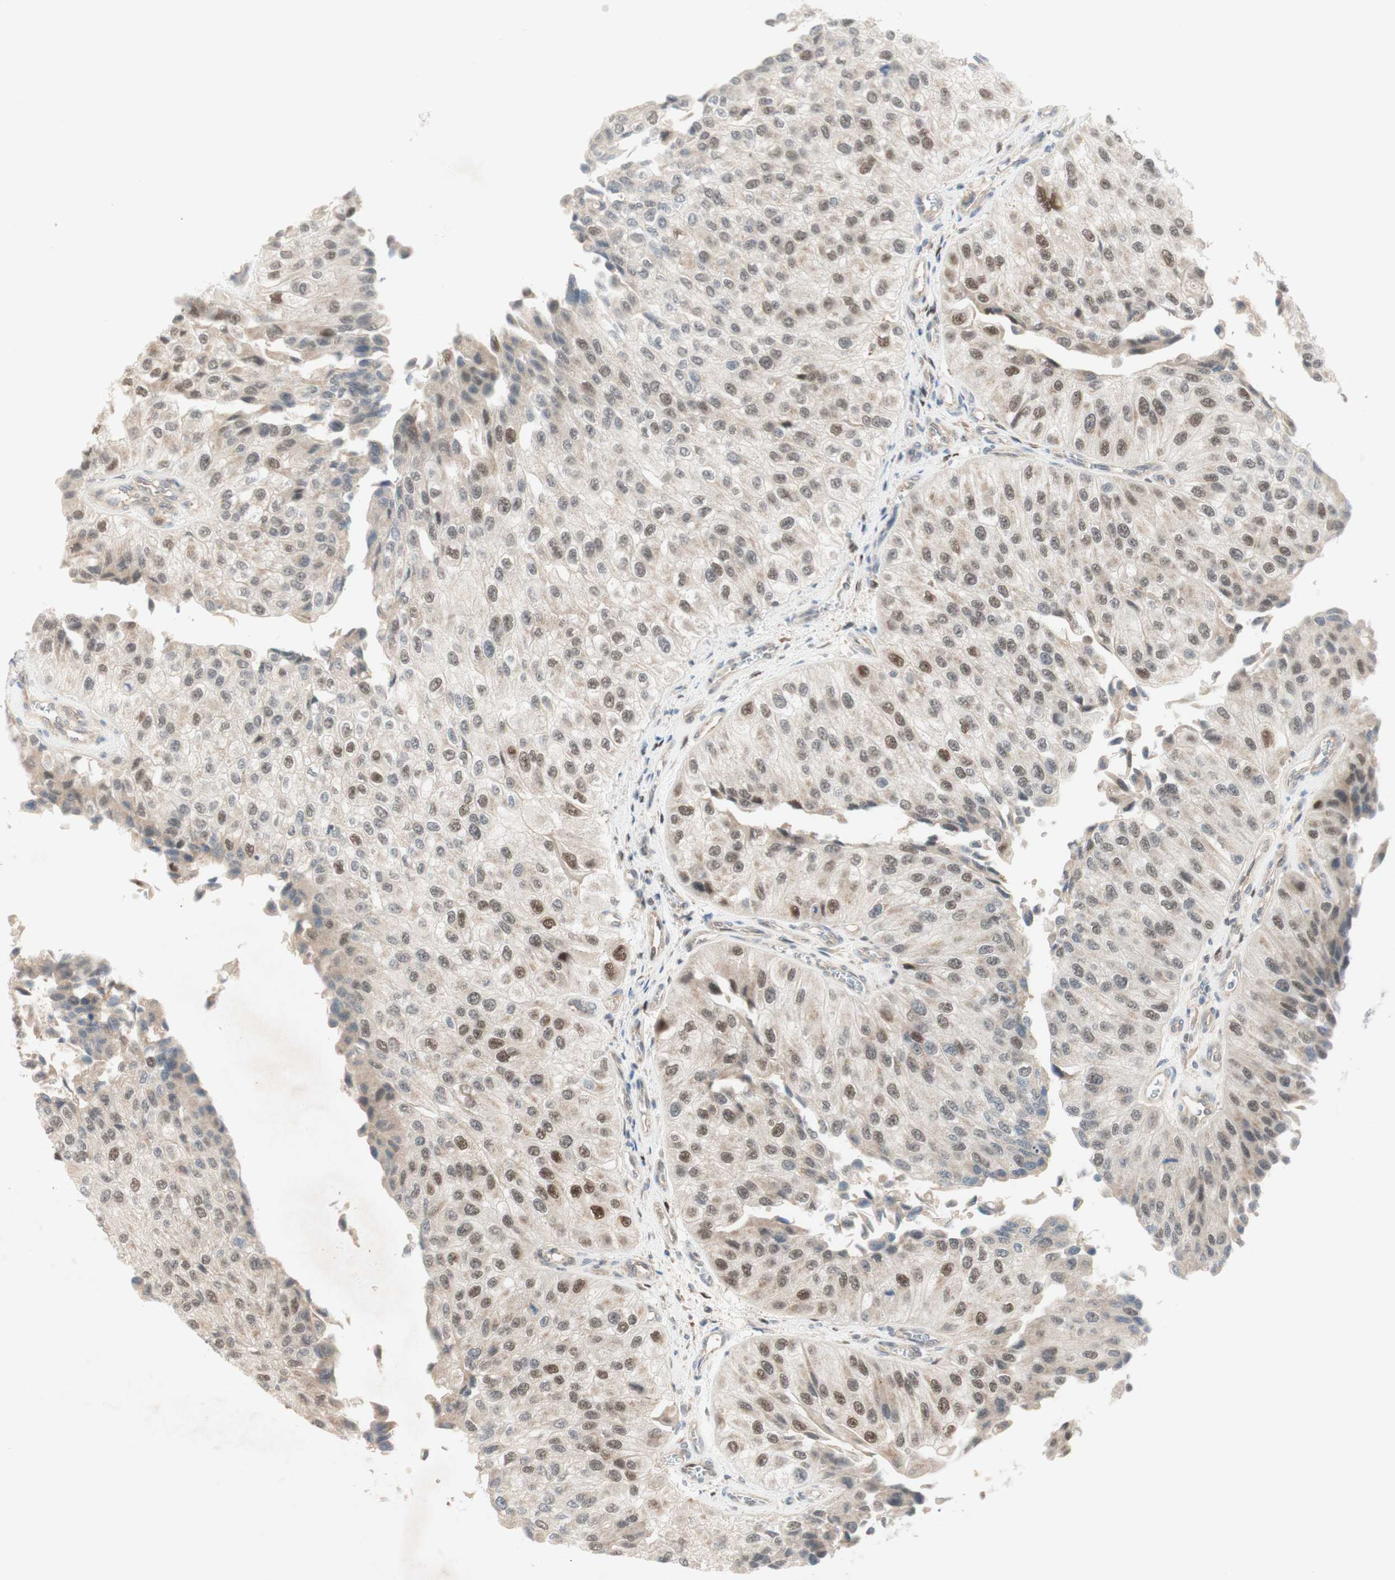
{"staining": {"intensity": "weak", "quantity": "25%-75%", "location": "nuclear"}, "tissue": "urothelial cancer", "cell_type": "Tumor cells", "image_type": "cancer", "snomed": [{"axis": "morphology", "description": "Urothelial carcinoma, High grade"}, {"axis": "topography", "description": "Kidney"}, {"axis": "topography", "description": "Urinary bladder"}], "caption": "The photomicrograph shows staining of urothelial carcinoma (high-grade), revealing weak nuclear protein positivity (brown color) within tumor cells.", "gene": "RFNG", "patient": {"sex": "male", "age": 77}}